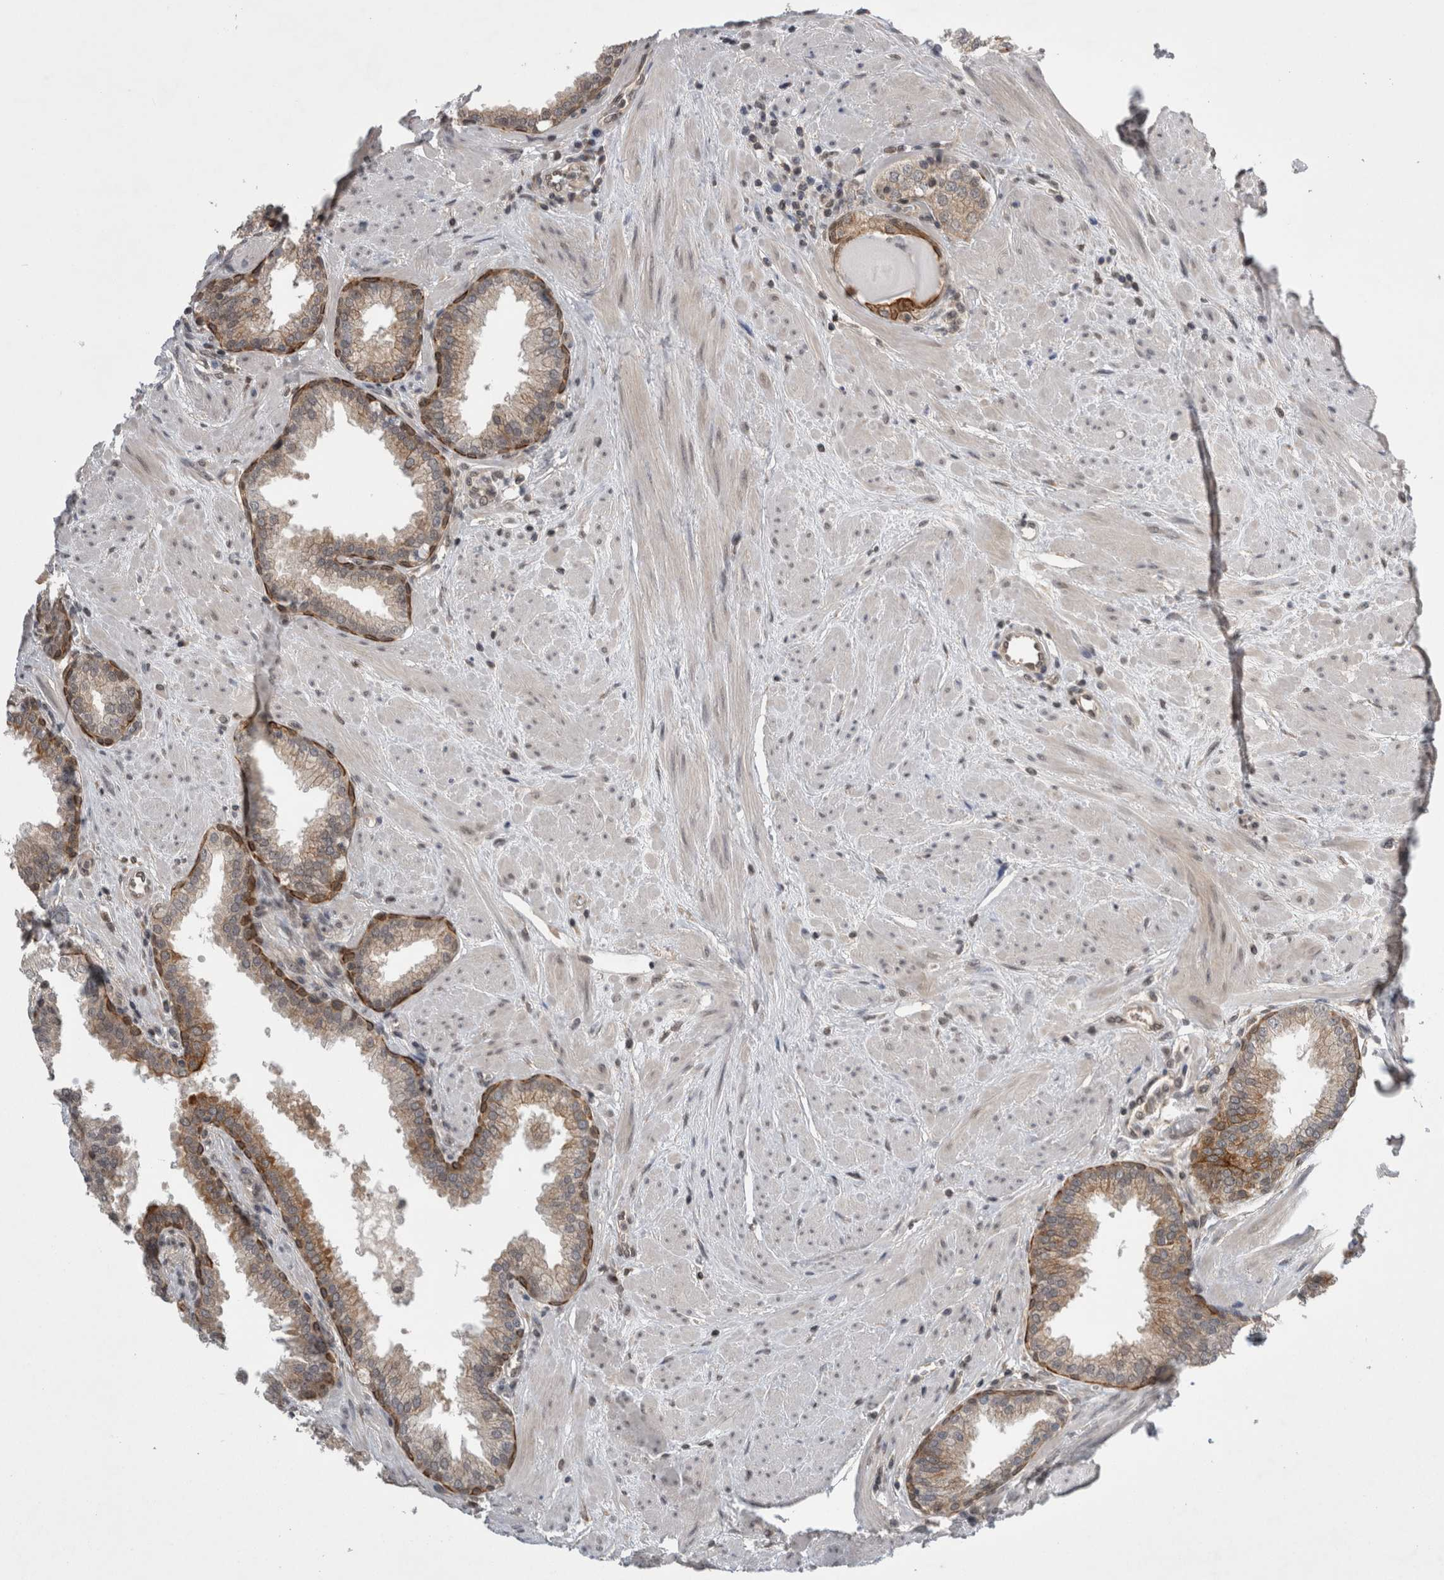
{"staining": {"intensity": "moderate", "quantity": "25%-75%", "location": "cytoplasmic/membranous,nuclear"}, "tissue": "prostate", "cell_type": "Glandular cells", "image_type": "normal", "snomed": [{"axis": "morphology", "description": "Normal tissue, NOS"}, {"axis": "topography", "description": "Prostate"}], "caption": "Immunohistochemistry of benign human prostate shows medium levels of moderate cytoplasmic/membranous,nuclear positivity in approximately 25%-75% of glandular cells.", "gene": "ZNF341", "patient": {"sex": "male", "age": 51}}